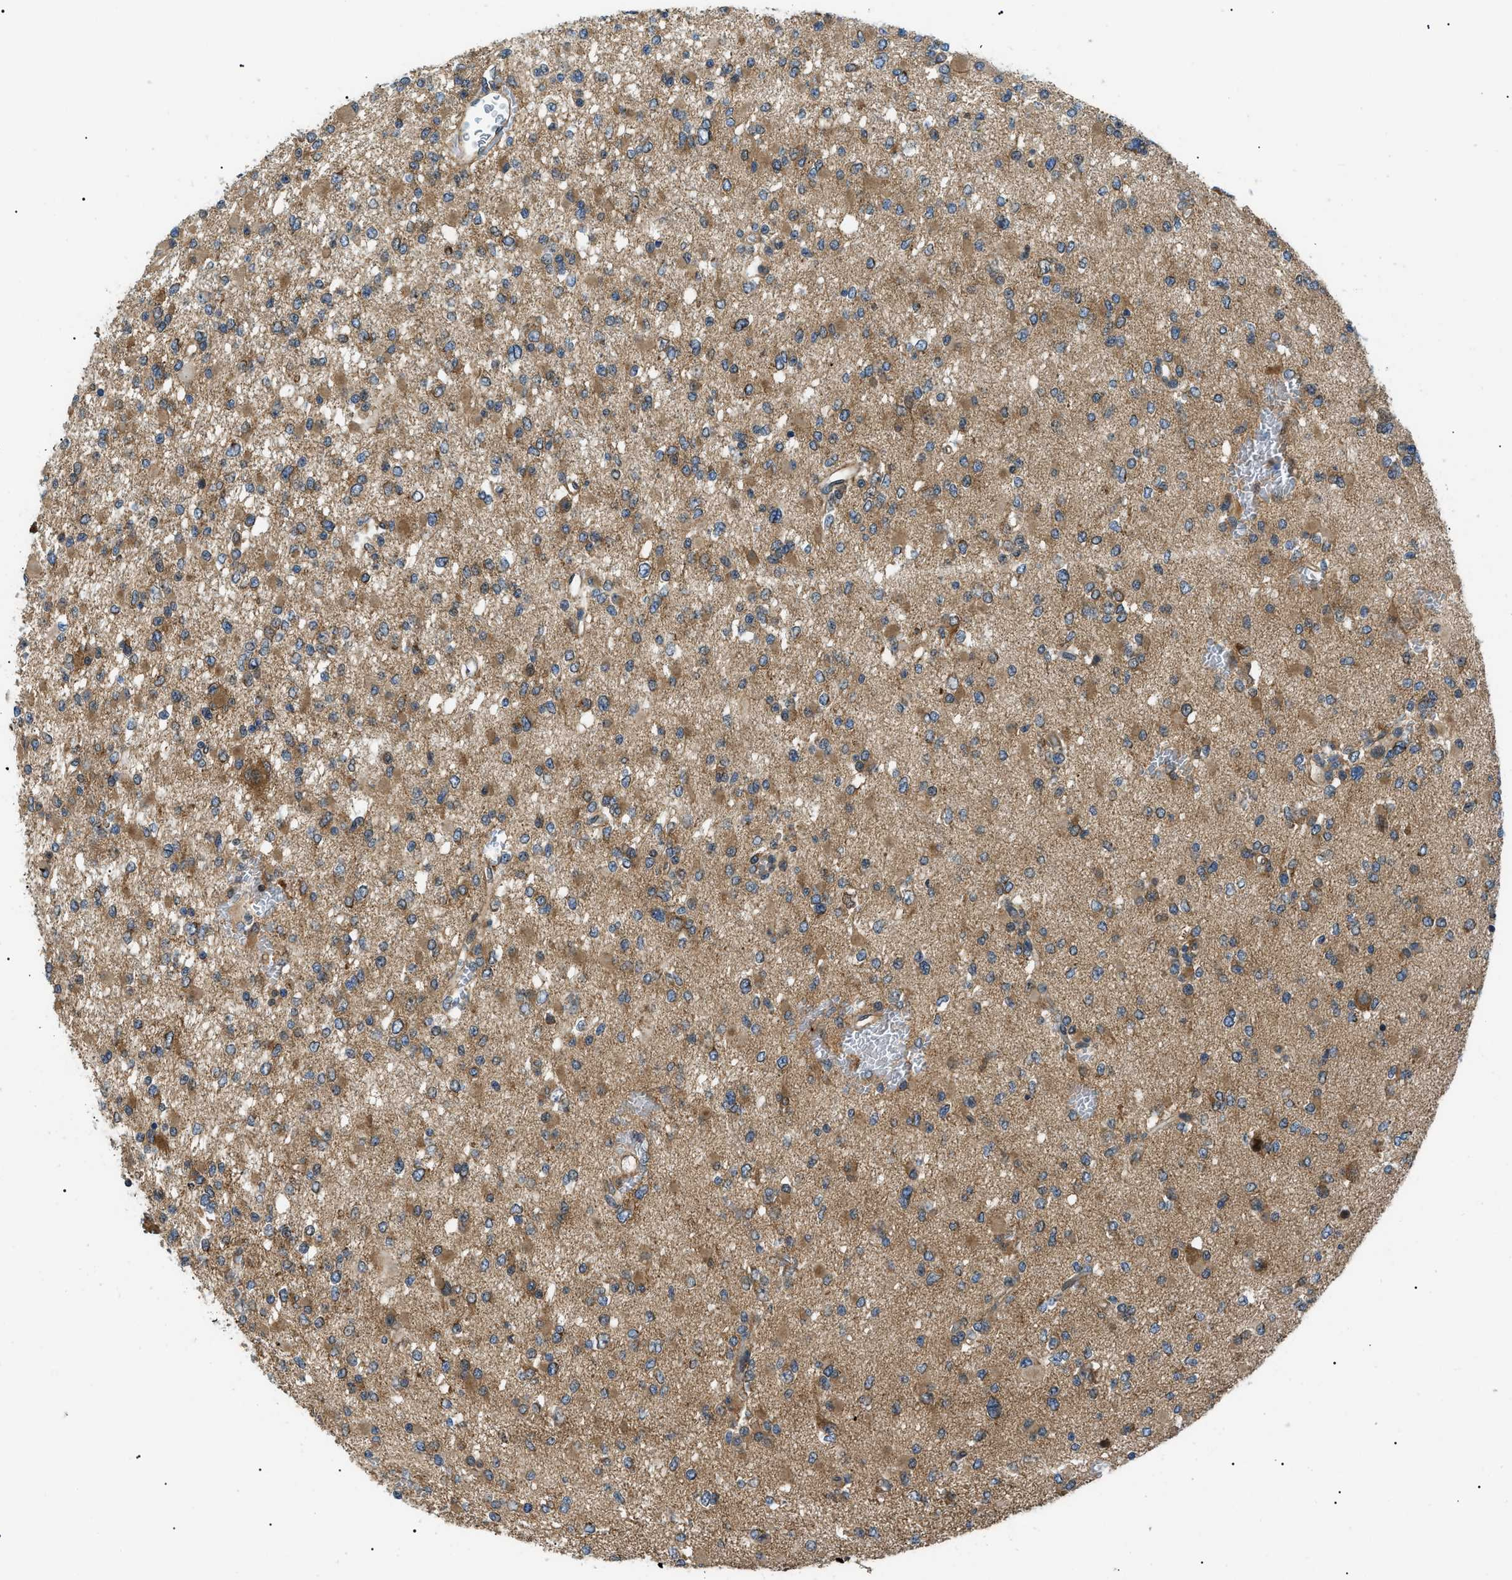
{"staining": {"intensity": "moderate", "quantity": "<25%", "location": "cytoplasmic/membranous"}, "tissue": "glioma", "cell_type": "Tumor cells", "image_type": "cancer", "snomed": [{"axis": "morphology", "description": "Glioma, malignant, Low grade"}, {"axis": "topography", "description": "Brain"}], "caption": "This is an image of IHC staining of malignant glioma (low-grade), which shows moderate staining in the cytoplasmic/membranous of tumor cells.", "gene": "SRPK1", "patient": {"sex": "female", "age": 22}}